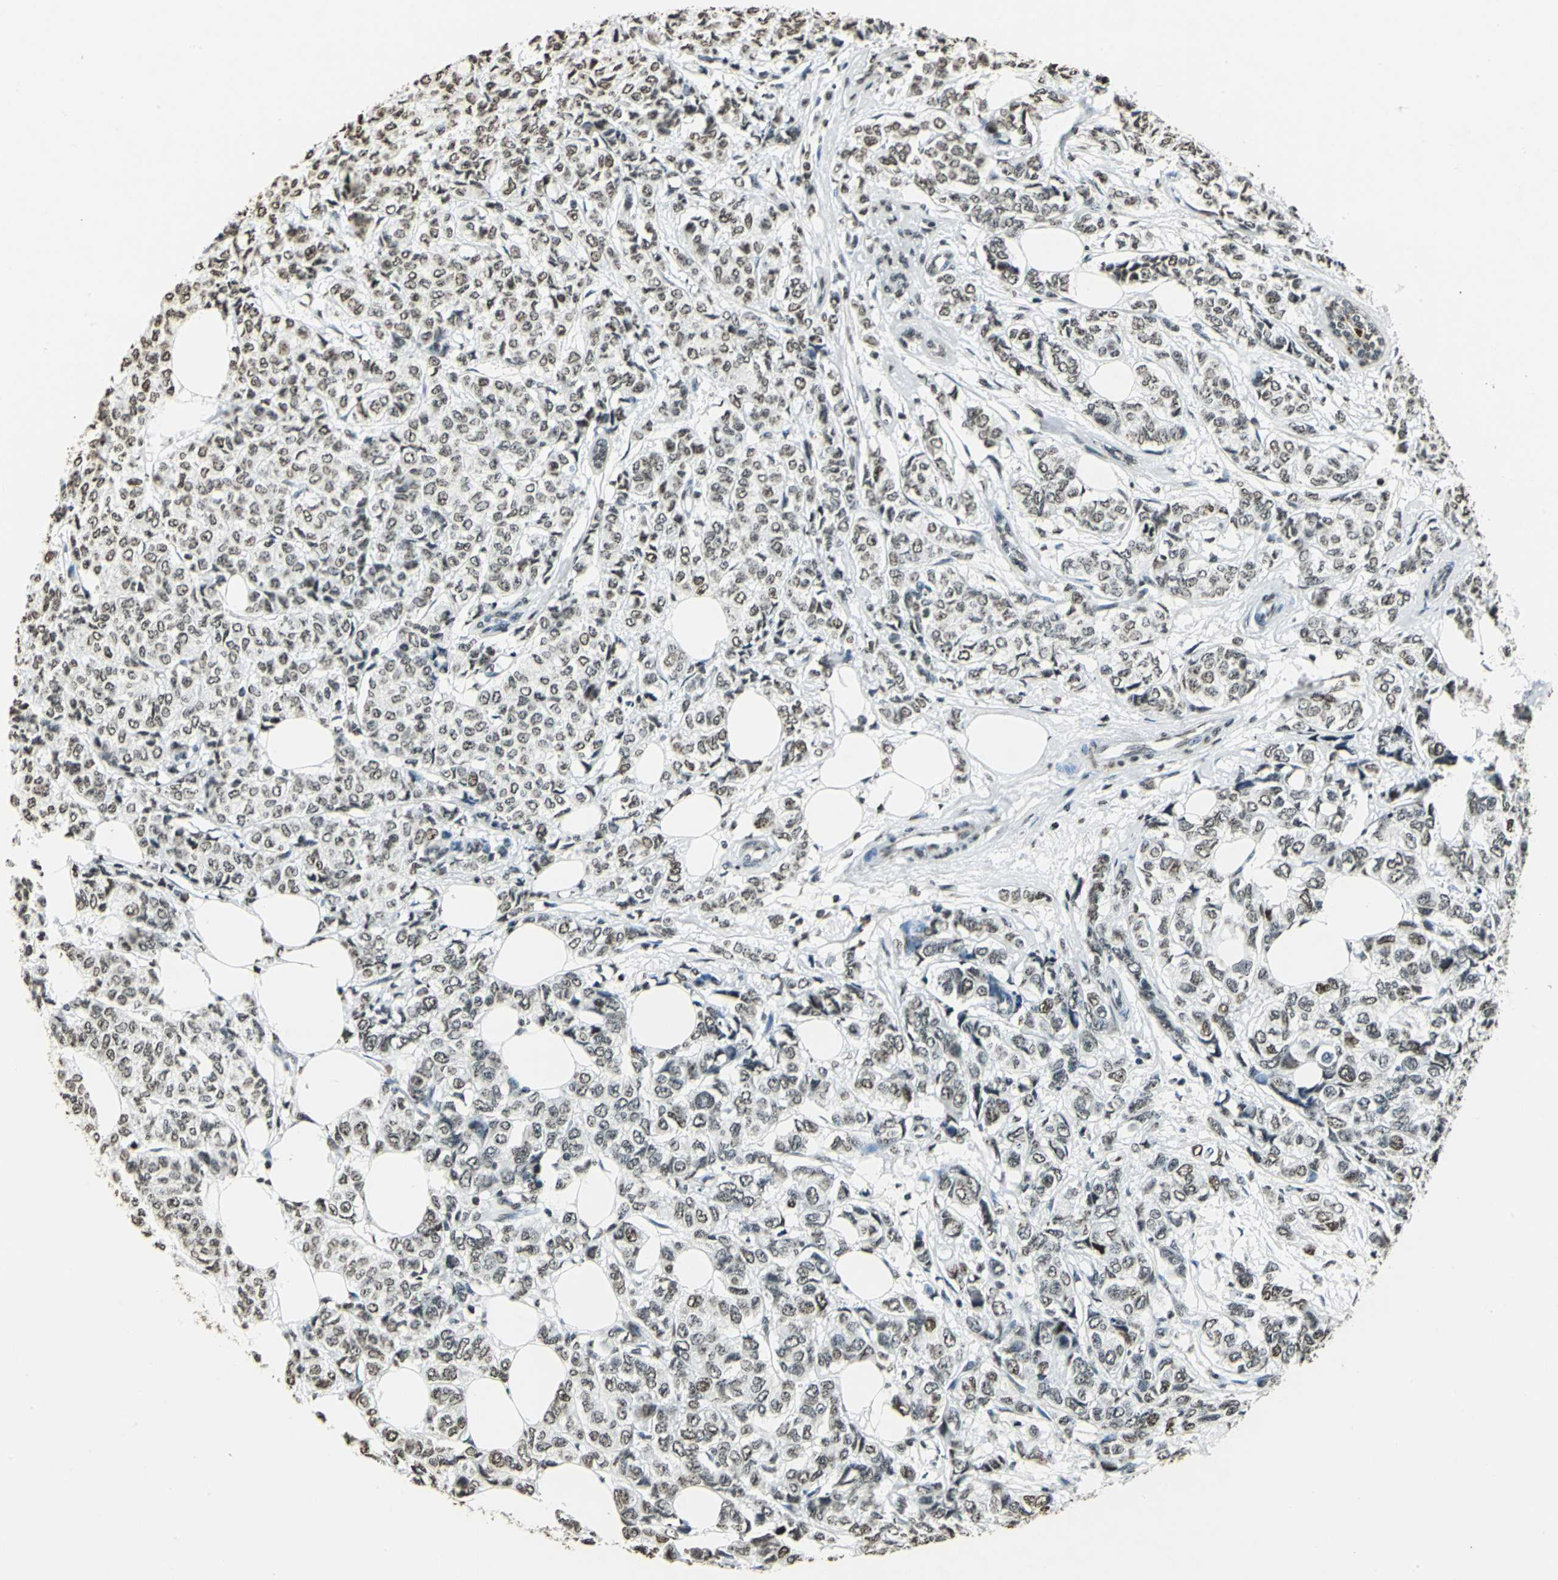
{"staining": {"intensity": "moderate", "quantity": ">75%", "location": "nuclear"}, "tissue": "breast cancer", "cell_type": "Tumor cells", "image_type": "cancer", "snomed": [{"axis": "morphology", "description": "Lobular carcinoma"}, {"axis": "topography", "description": "Breast"}], "caption": "The immunohistochemical stain highlights moderate nuclear positivity in tumor cells of lobular carcinoma (breast) tissue. The protein of interest is stained brown, and the nuclei are stained in blue (DAB IHC with brightfield microscopy, high magnification).", "gene": "MCM4", "patient": {"sex": "female", "age": 60}}